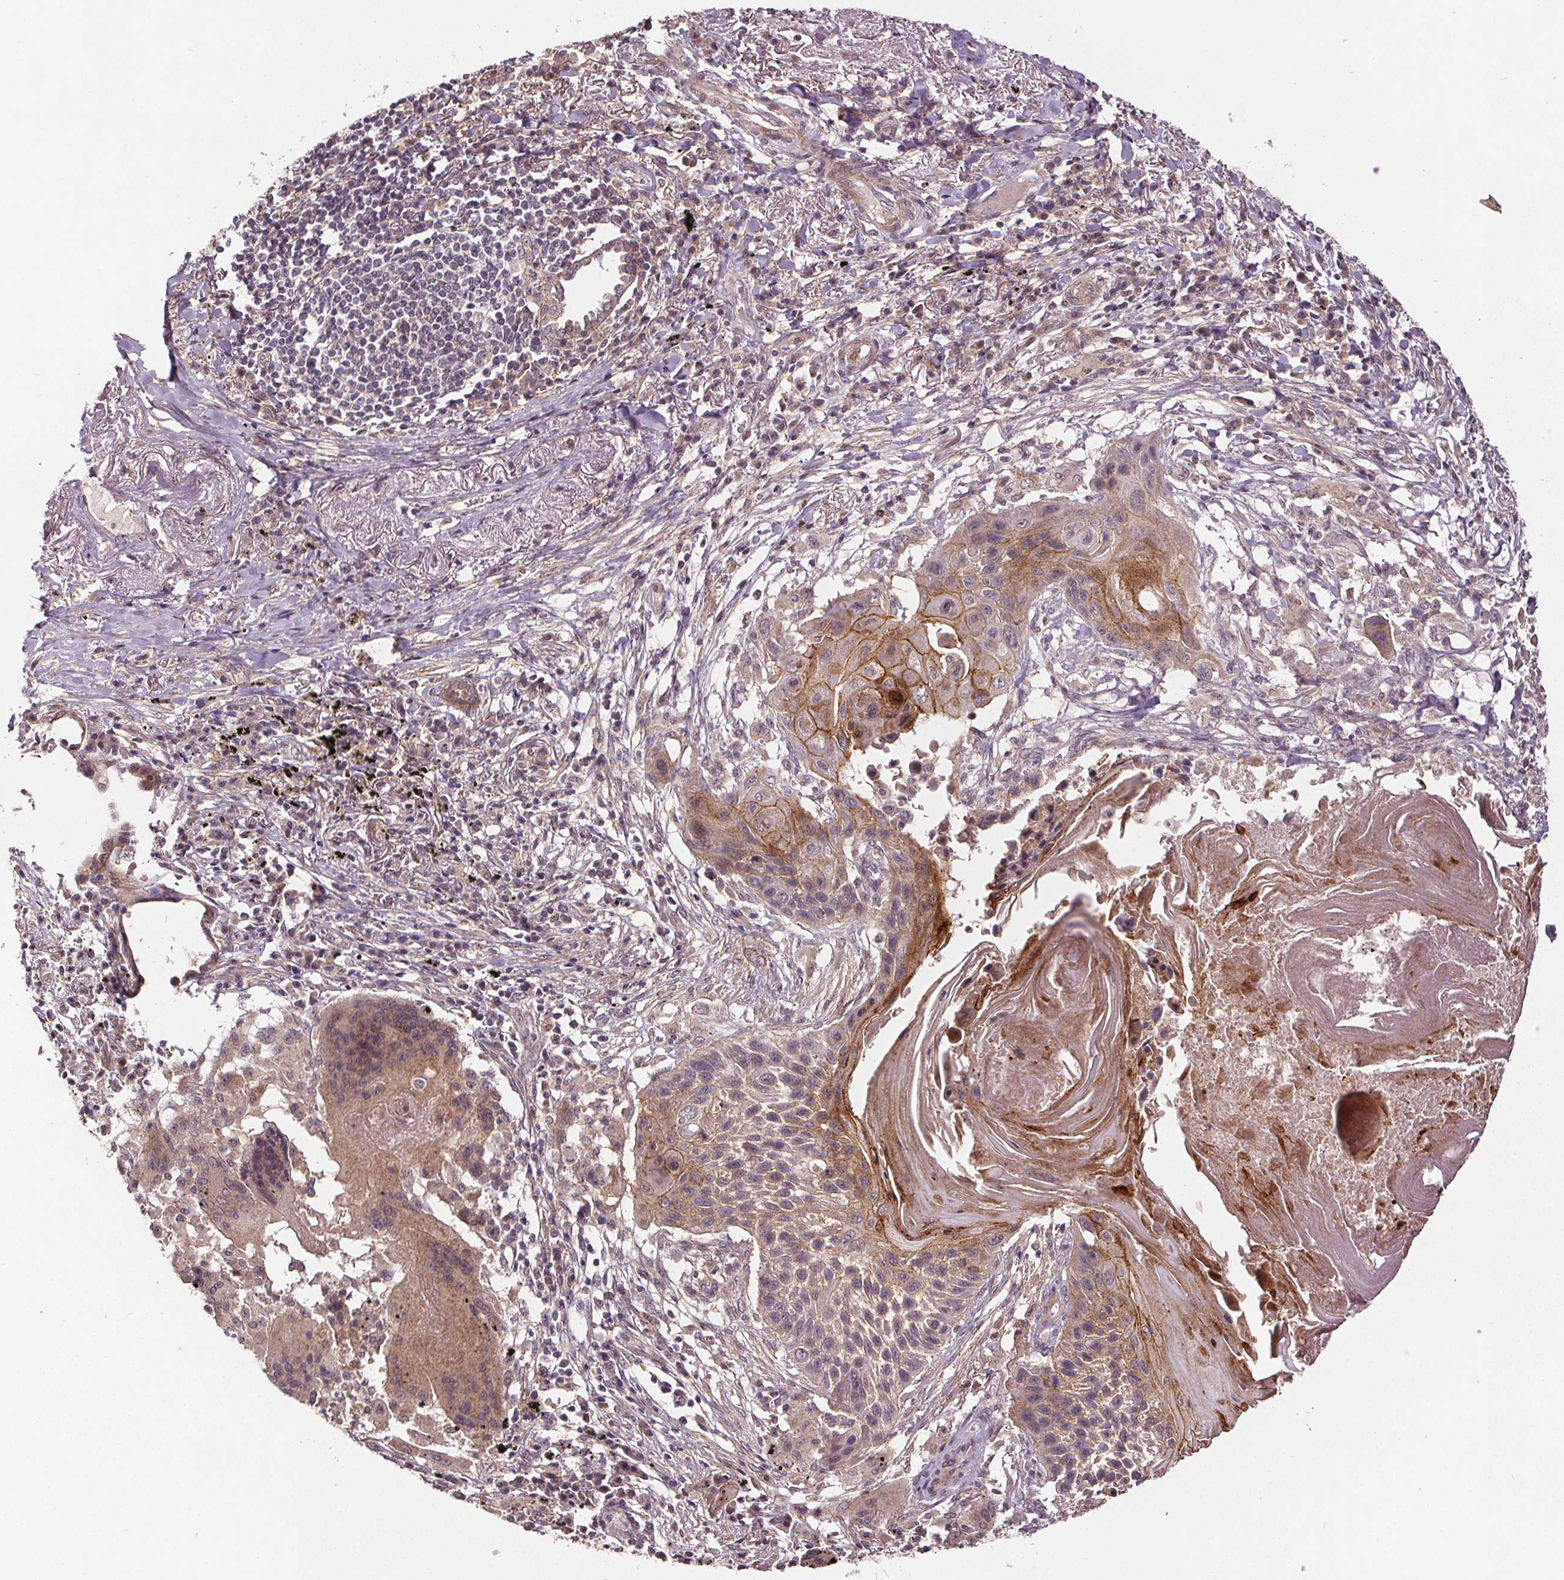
{"staining": {"intensity": "moderate", "quantity": "25%-75%", "location": "cytoplasmic/membranous"}, "tissue": "lung cancer", "cell_type": "Tumor cells", "image_type": "cancer", "snomed": [{"axis": "morphology", "description": "Squamous cell carcinoma, NOS"}, {"axis": "topography", "description": "Lung"}], "caption": "The photomicrograph shows staining of squamous cell carcinoma (lung), revealing moderate cytoplasmic/membranous protein staining (brown color) within tumor cells. The protein is shown in brown color, while the nuclei are stained blue.", "gene": "EPHB3", "patient": {"sex": "male", "age": 78}}